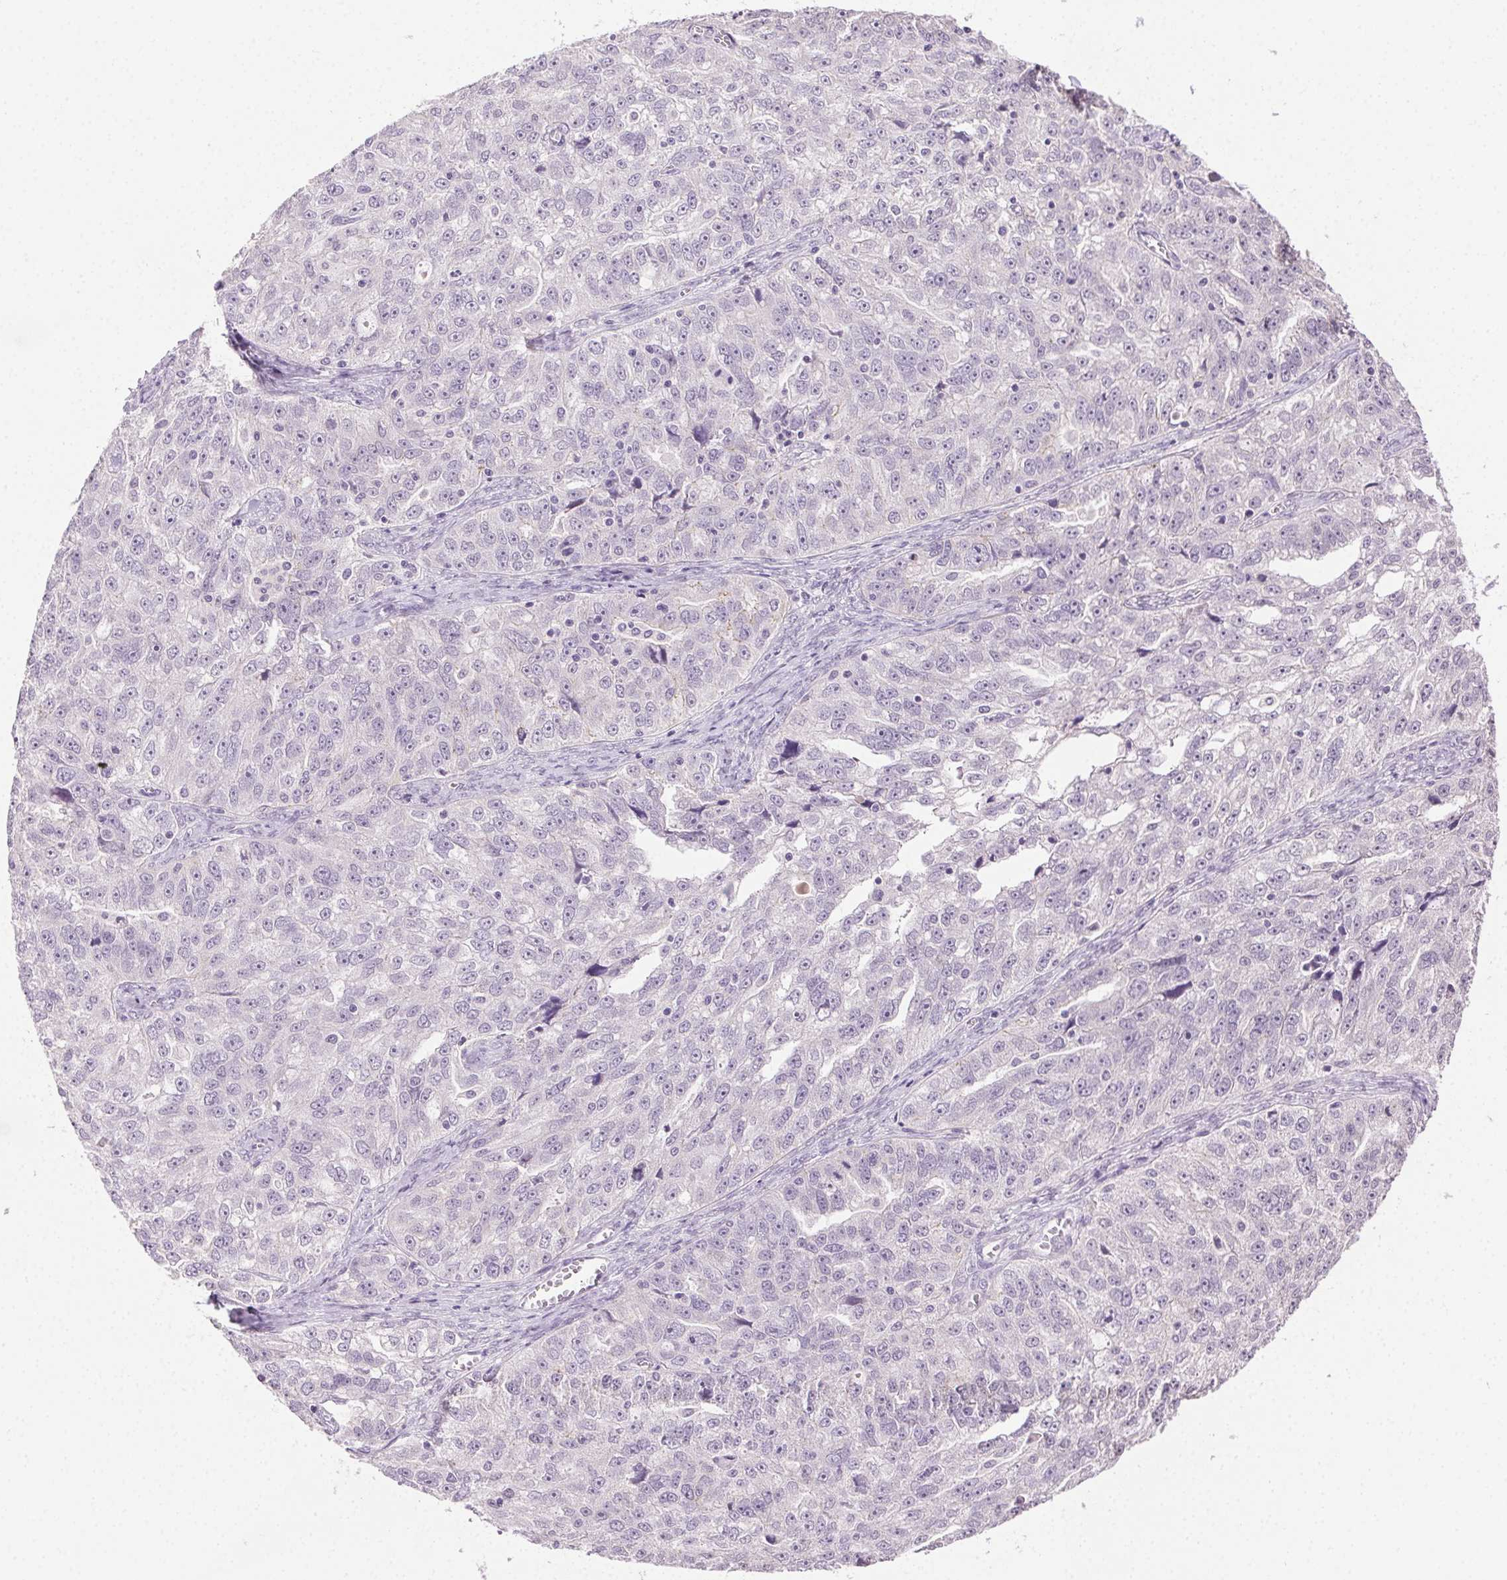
{"staining": {"intensity": "negative", "quantity": "none", "location": "none"}, "tissue": "ovarian cancer", "cell_type": "Tumor cells", "image_type": "cancer", "snomed": [{"axis": "morphology", "description": "Cystadenocarcinoma, serous, NOS"}, {"axis": "topography", "description": "Ovary"}], "caption": "DAB immunohistochemical staining of human ovarian cancer (serous cystadenocarcinoma) reveals no significant positivity in tumor cells.", "gene": "CLDN10", "patient": {"sex": "female", "age": 51}}